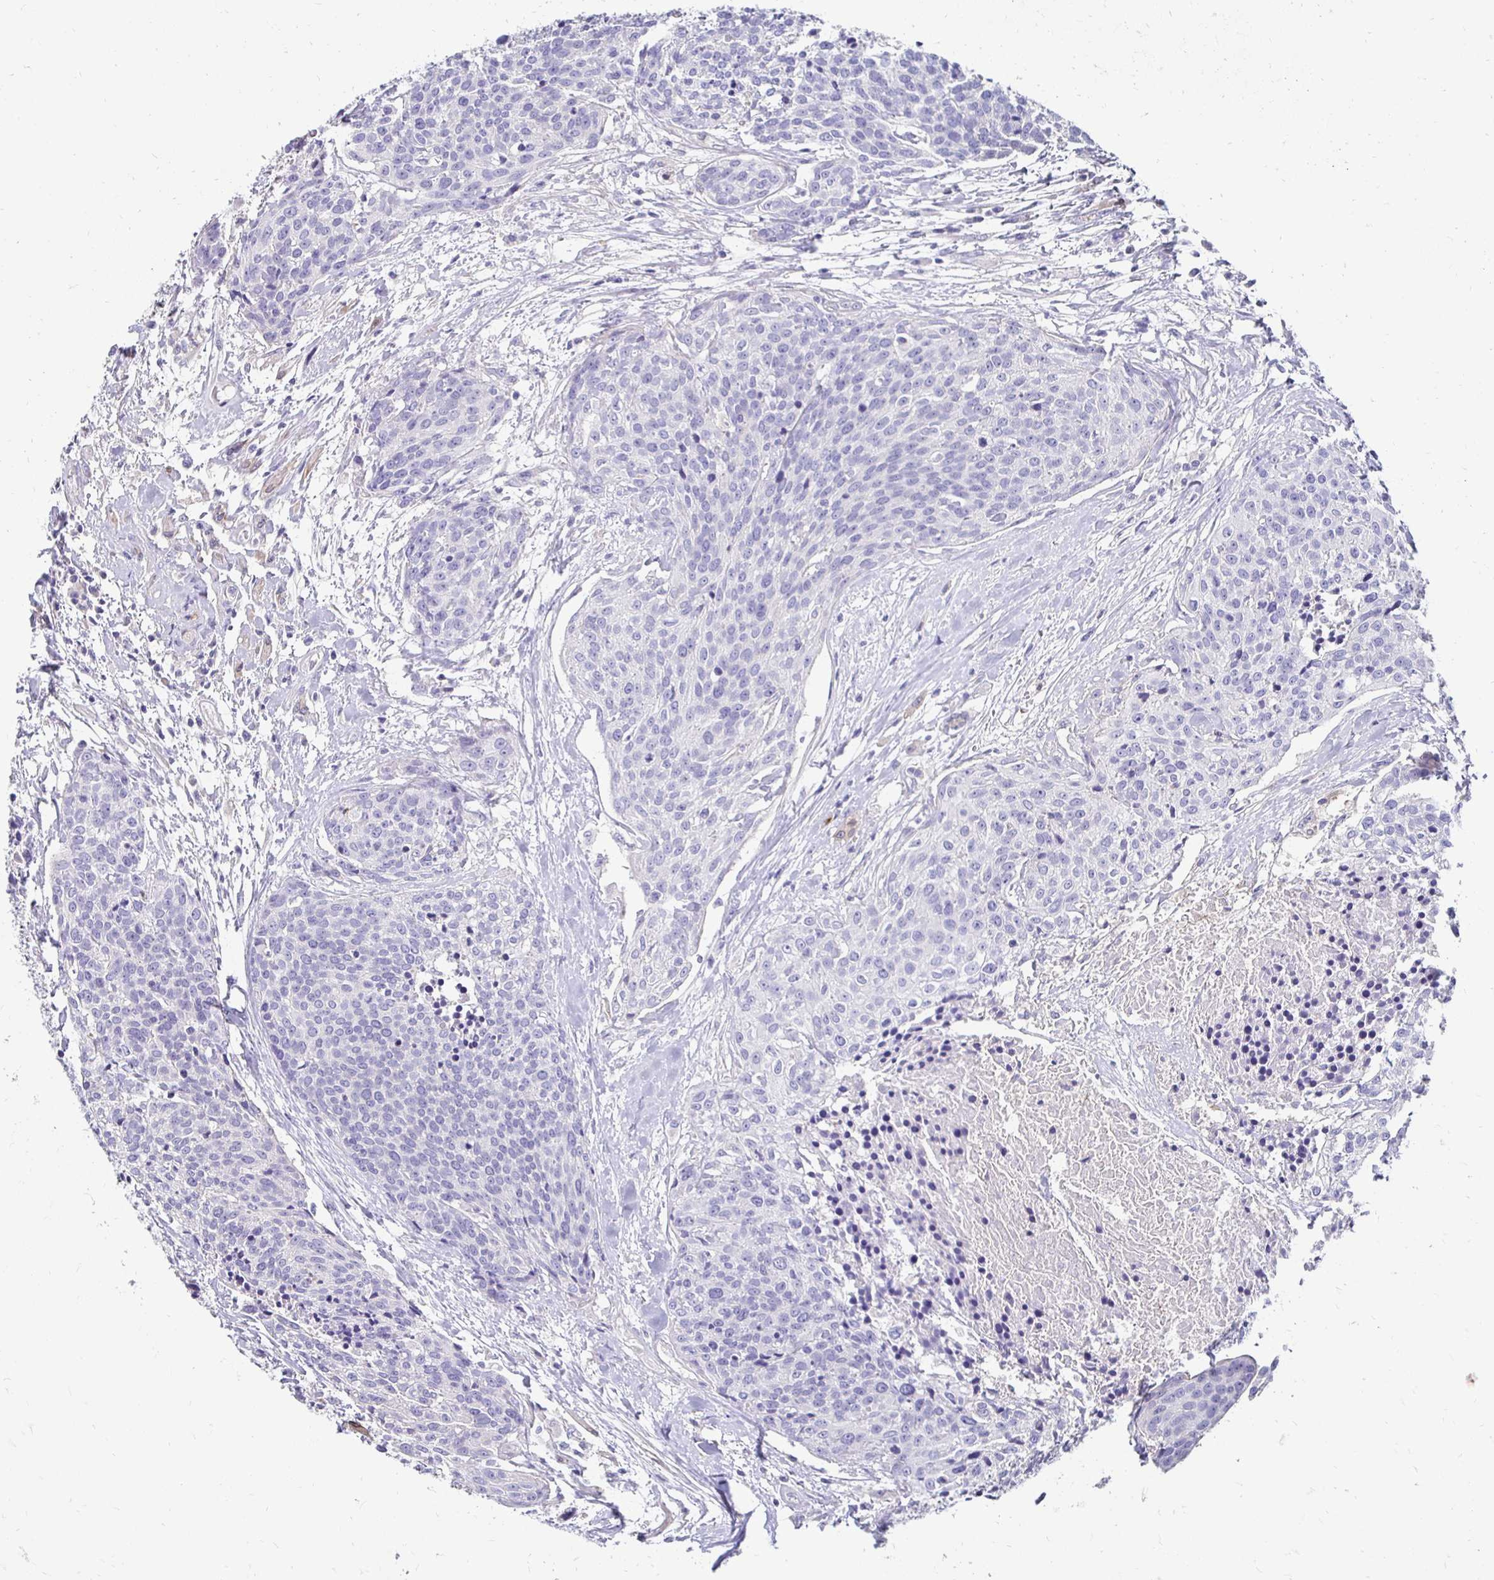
{"staining": {"intensity": "negative", "quantity": "none", "location": "none"}, "tissue": "head and neck cancer", "cell_type": "Tumor cells", "image_type": "cancer", "snomed": [{"axis": "morphology", "description": "Squamous cell carcinoma, NOS"}, {"axis": "topography", "description": "Oral tissue"}, {"axis": "topography", "description": "Head-Neck"}], "caption": "Photomicrograph shows no protein expression in tumor cells of head and neck cancer (squamous cell carcinoma) tissue.", "gene": "AKAP6", "patient": {"sex": "male", "age": 64}}